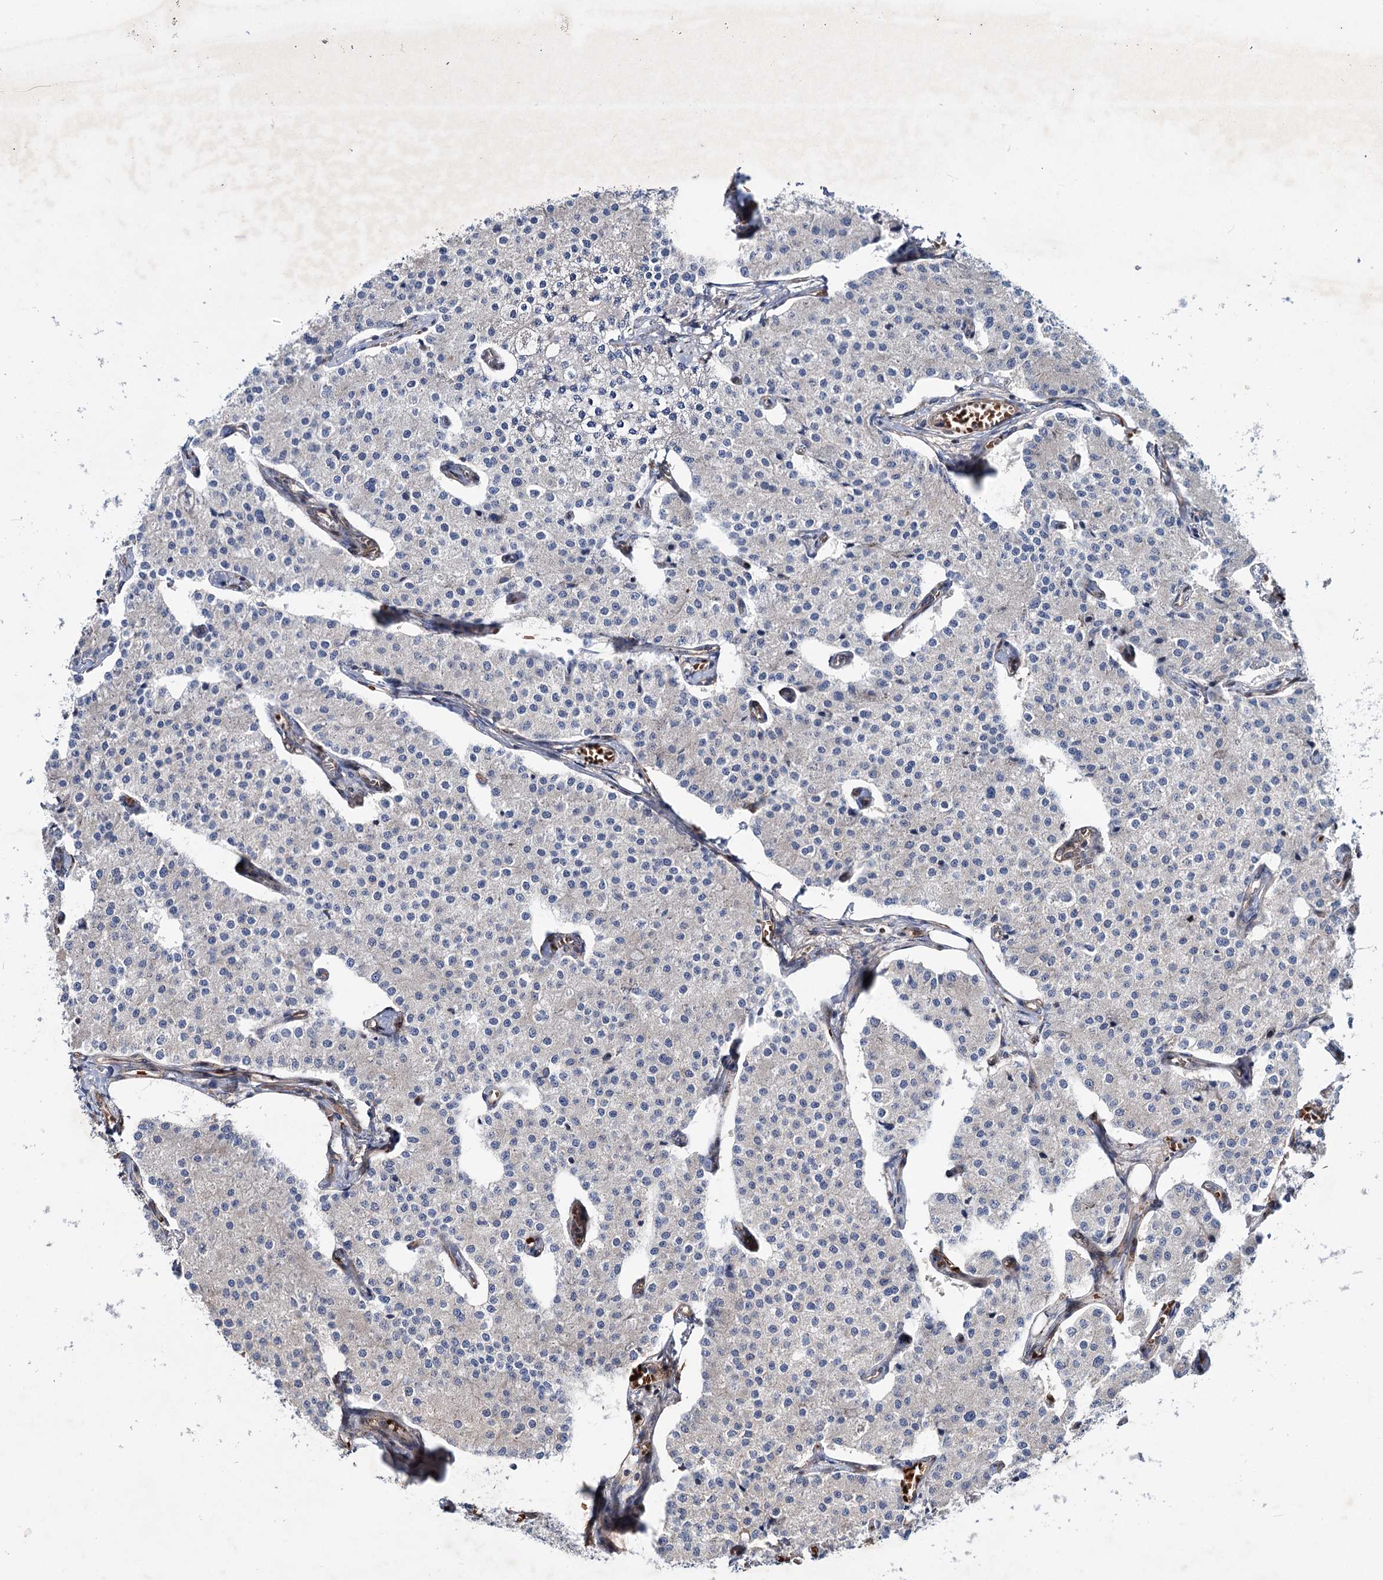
{"staining": {"intensity": "negative", "quantity": "none", "location": "none"}, "tissue": "carcinoid", "cell_type": "Tumor cells", "image_type": "cancer", "snomed": [{"axis": "morphology", "description": "Carcinoid, malignant, NOS"}, {"axis": "topography", "description": "Colon"}], "caption": "The micrograph displays no significant expression in tumor cells of carcinoid (malignant). The staining was performed using DAB (3,3'-diaminobenzidine) to visualize the protein expression in brown, while the nuclei were stained in blue with hematoxylin (Magnification: 20x).", "gene": "PTDSS2", "patient": {"sex": "female", "age": 52}}